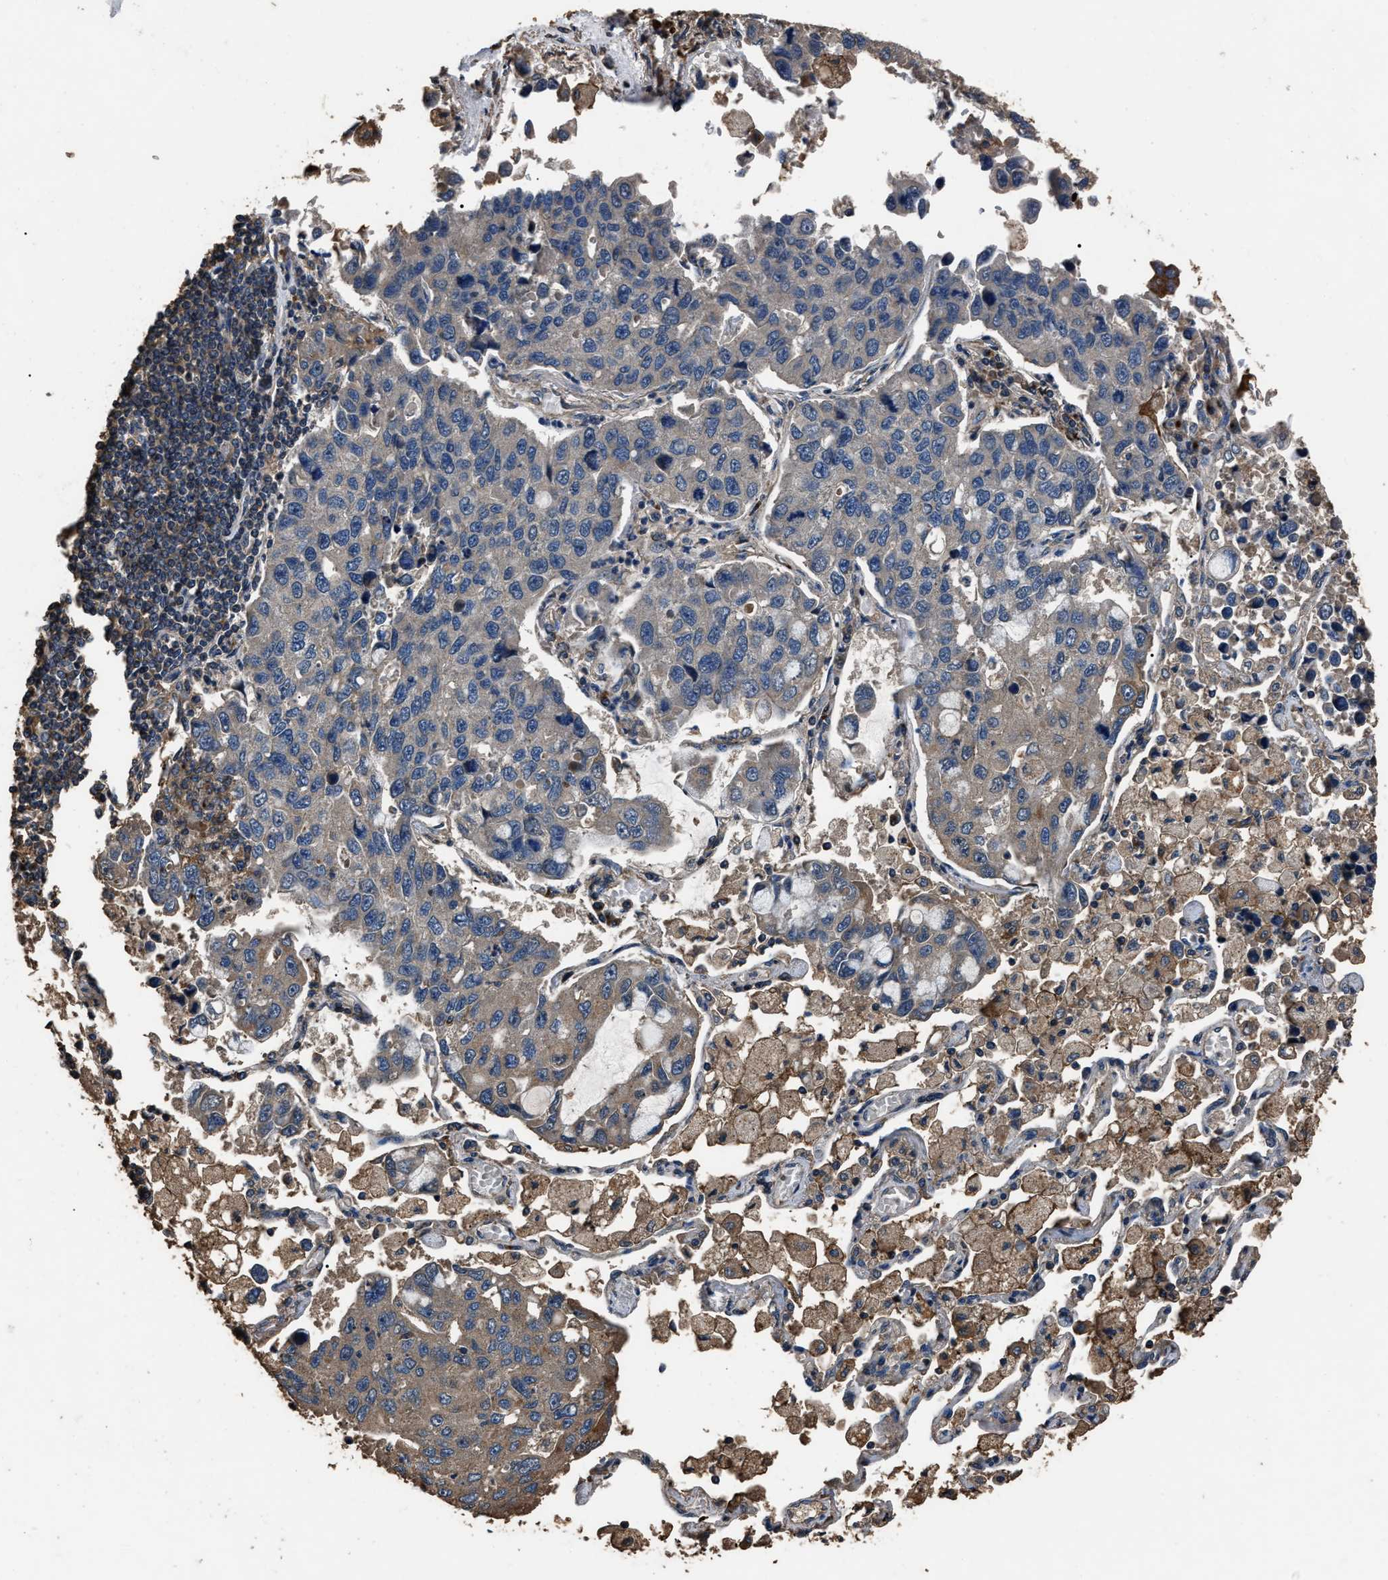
{"staining": {"intensity": "weak", "quantity": "25%-75%", "location": "cytoplasmic/membranous"}, "tissue": "lung cancer", "cell_type": "Tumor cells", "image_type": "cancer", "snomed": [{"axis": "morphology", "description": "Adenocarcinoma, NOS"}, {"axis": "topography", "description": "Lung"}], "caption": "About 25%-75% of tumor cells in human lung adenocarcinoma reveal weak cytoplasmic/membranous protein staining as visualized by brown immunohistochemical staining.", "gene": "RNF216", "patient": {"sex": "male", "age": 64}}